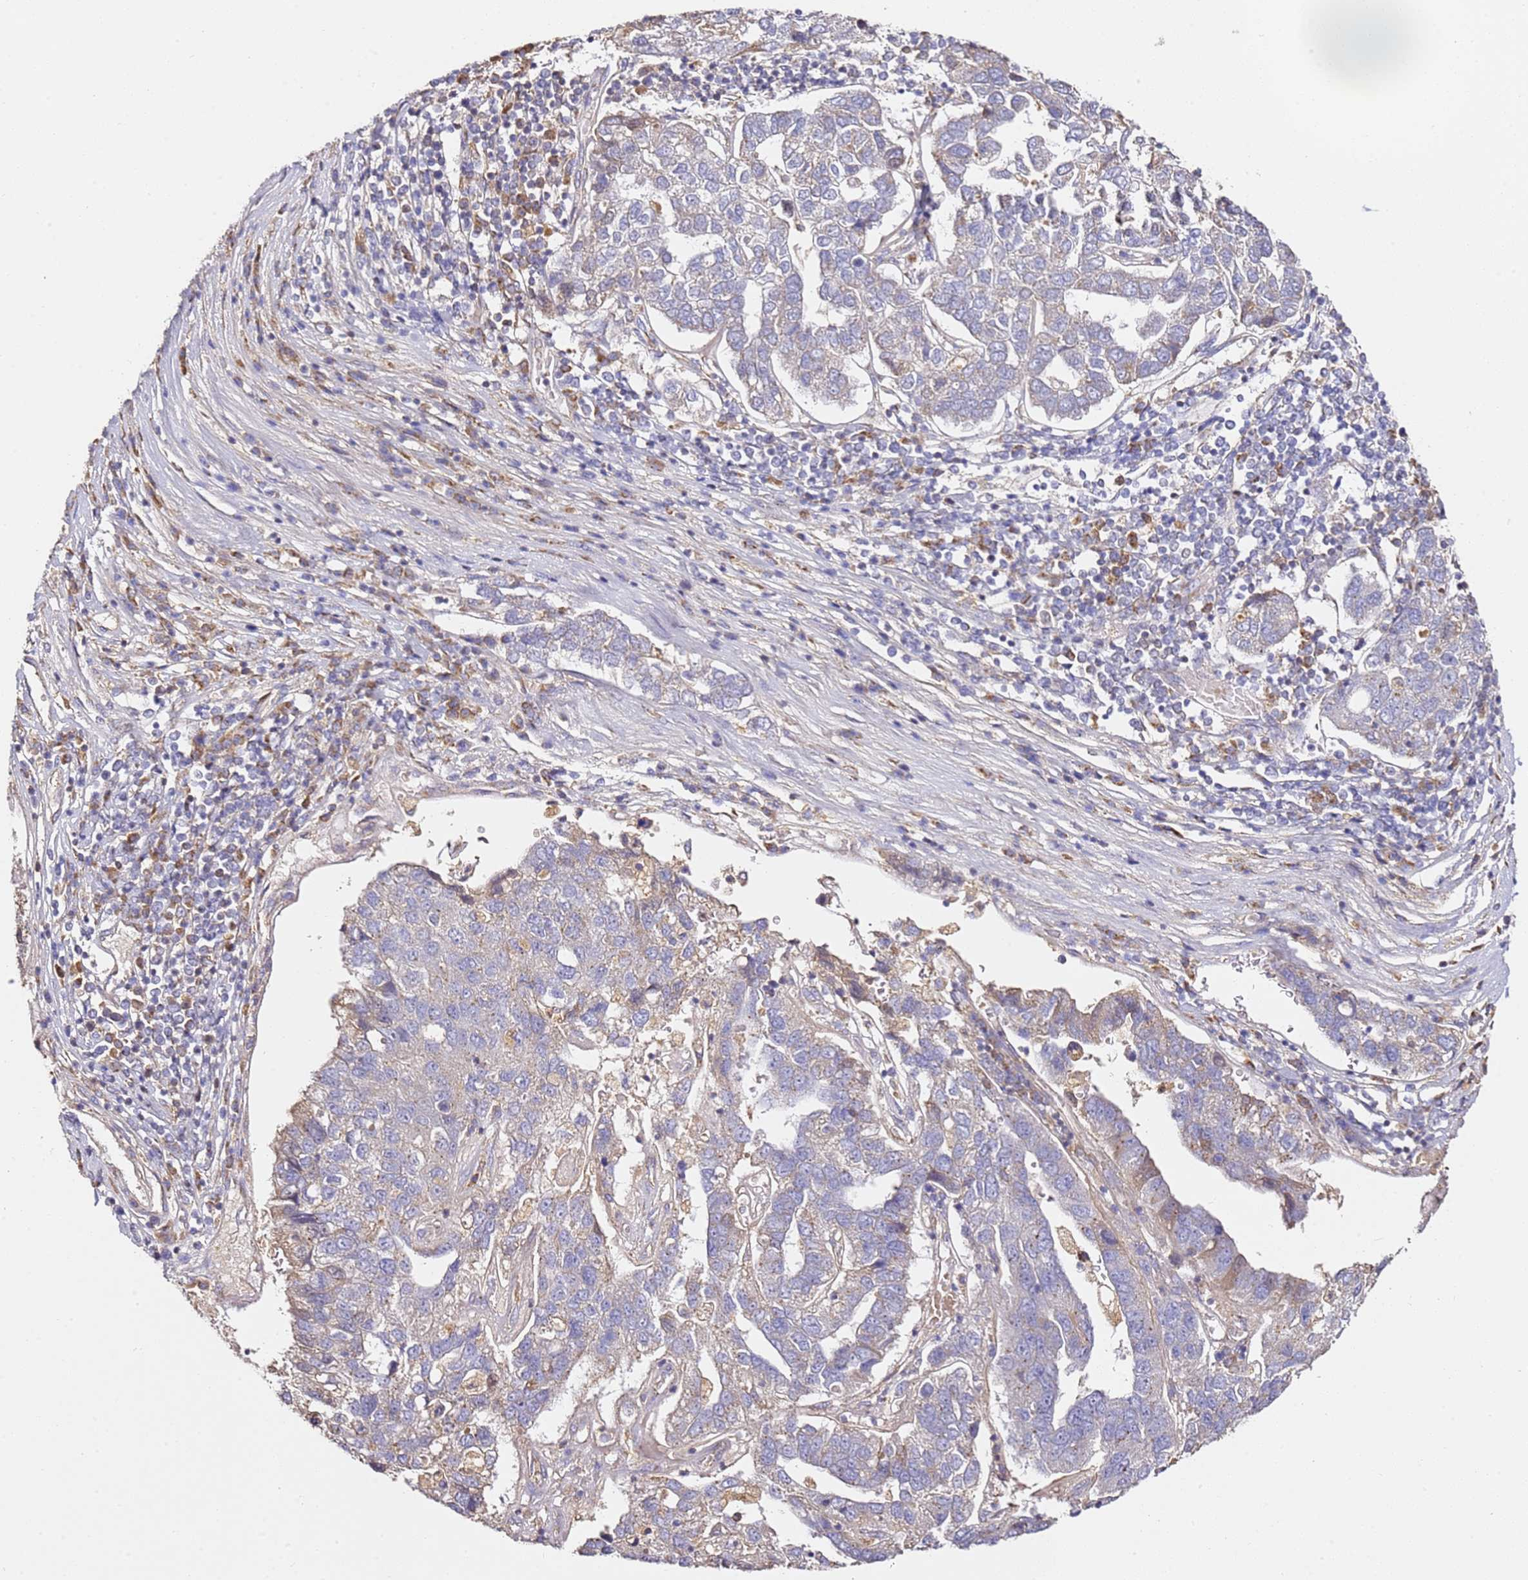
{"staining": {"intensity": "weak", "quantity": "<25%", "location": "cytoplasmic/membranous"}, "tissue": "pancreatic cancer", "cell_type": "Tumor cells", "image_type": "cancer", "snomed": [{"axis": "morphology", "description": "Adenocarcinoma, NOS"}, {"axis": "topography", "description": "Pancreas"}], "caption": "Protein analysis of adenocarcinoma (pancreatic) demonstrates no significant staining in tumor cells.", "gene": "OR2B11", "patient": {"sex": "female", "age": 61}}